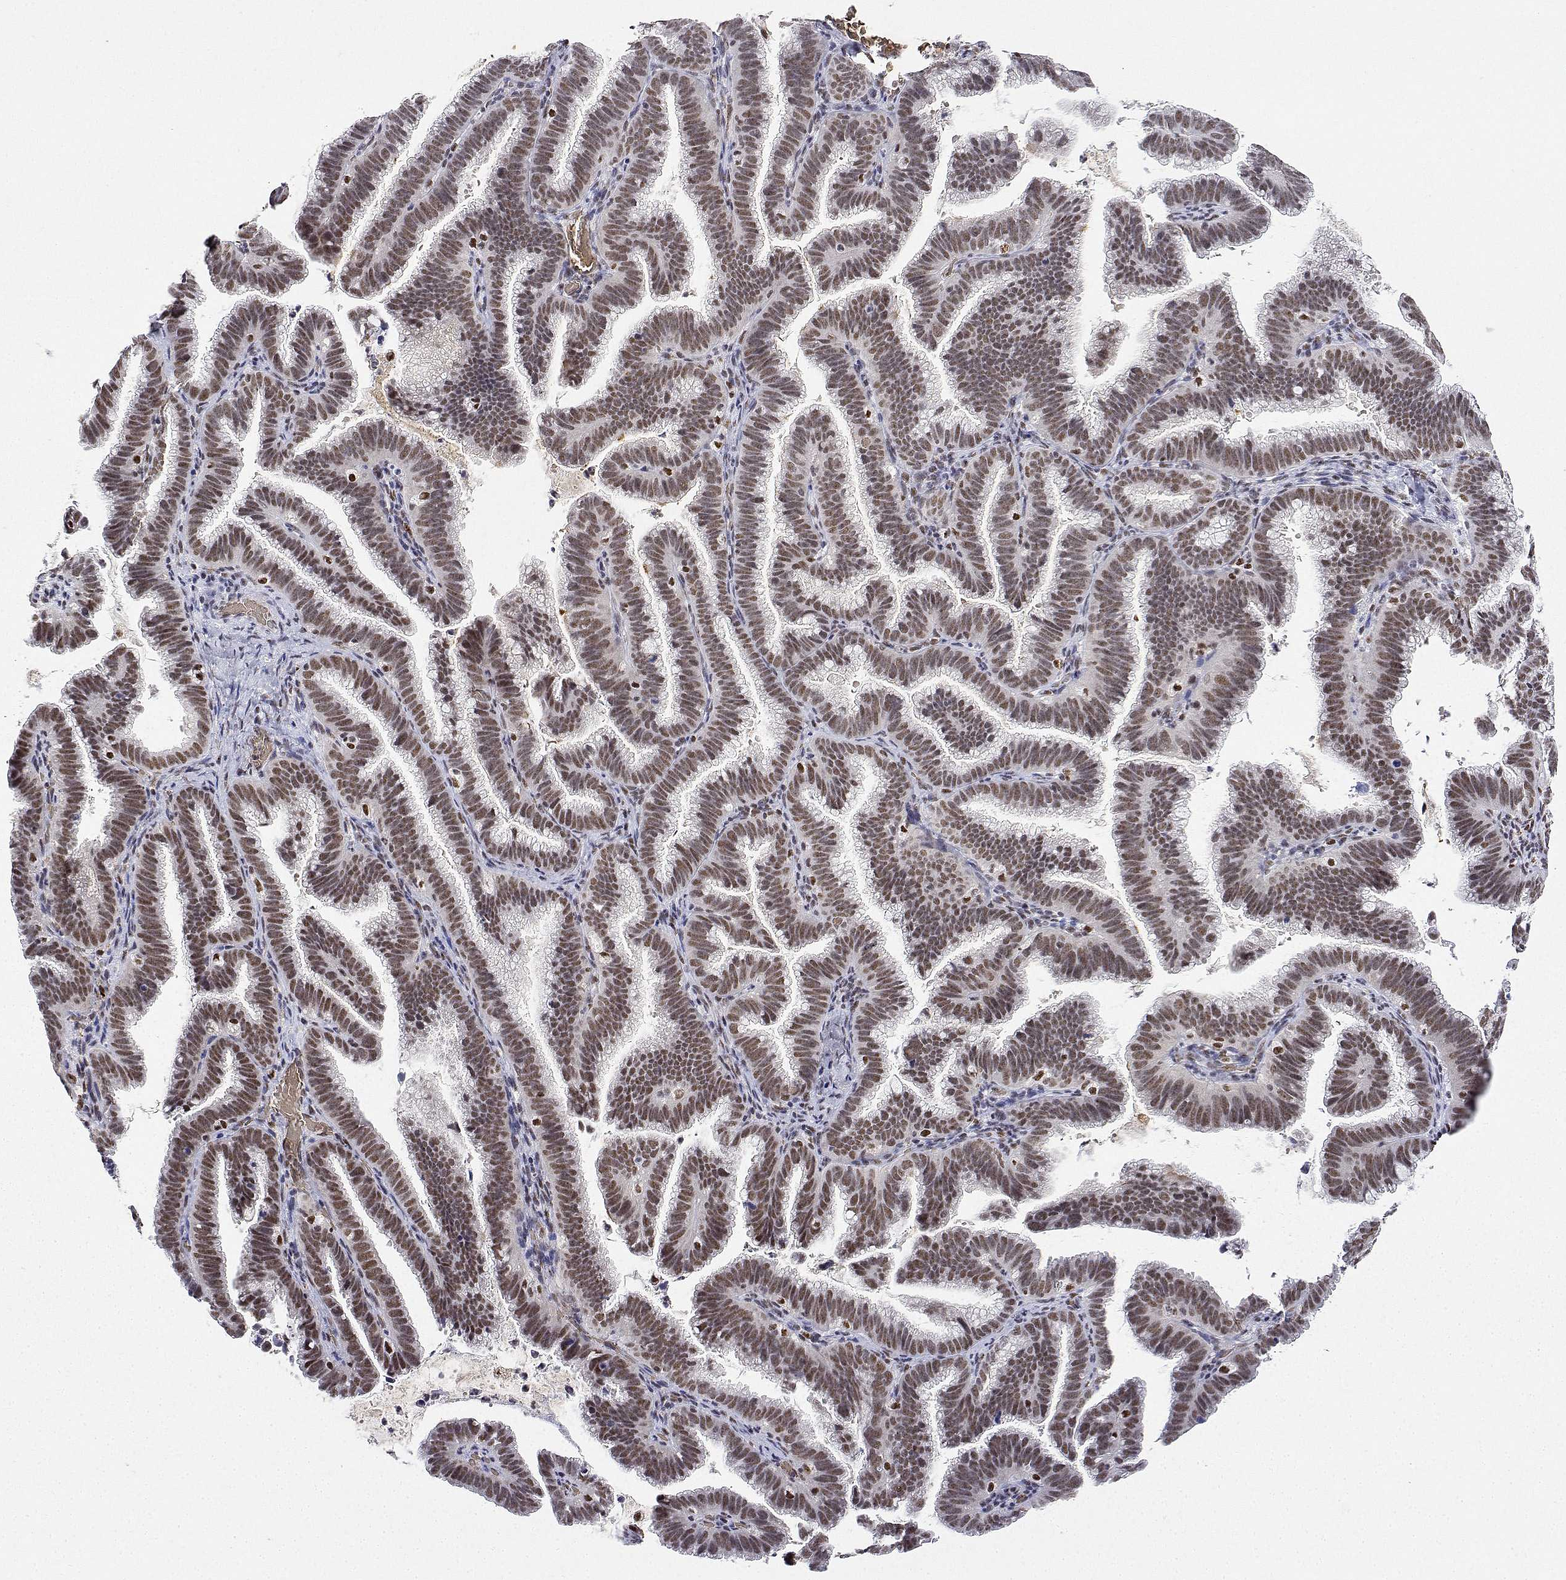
{"staining": {"intensity": "moderate", "quantity": ">75%", "location": "nuclear"}, "tissue": "cervical cancer", "cell_type": "Tumor cells", "image_type": "cancer", "snomed": [{"axis": "morphology", "description": "Adenocarcinoma, NOS"}, {"axis": "topography", "description": "Cervix"}], "caption": "Cervical cancer was stained to show a protein in brown. There is medium levels of moderate nuclear expression in about >75% of tumor cells. (IHC, brightfield microscopy, high magnification).", "gene": "ADAR", "patient": {"sex": "female", "age": 61}}